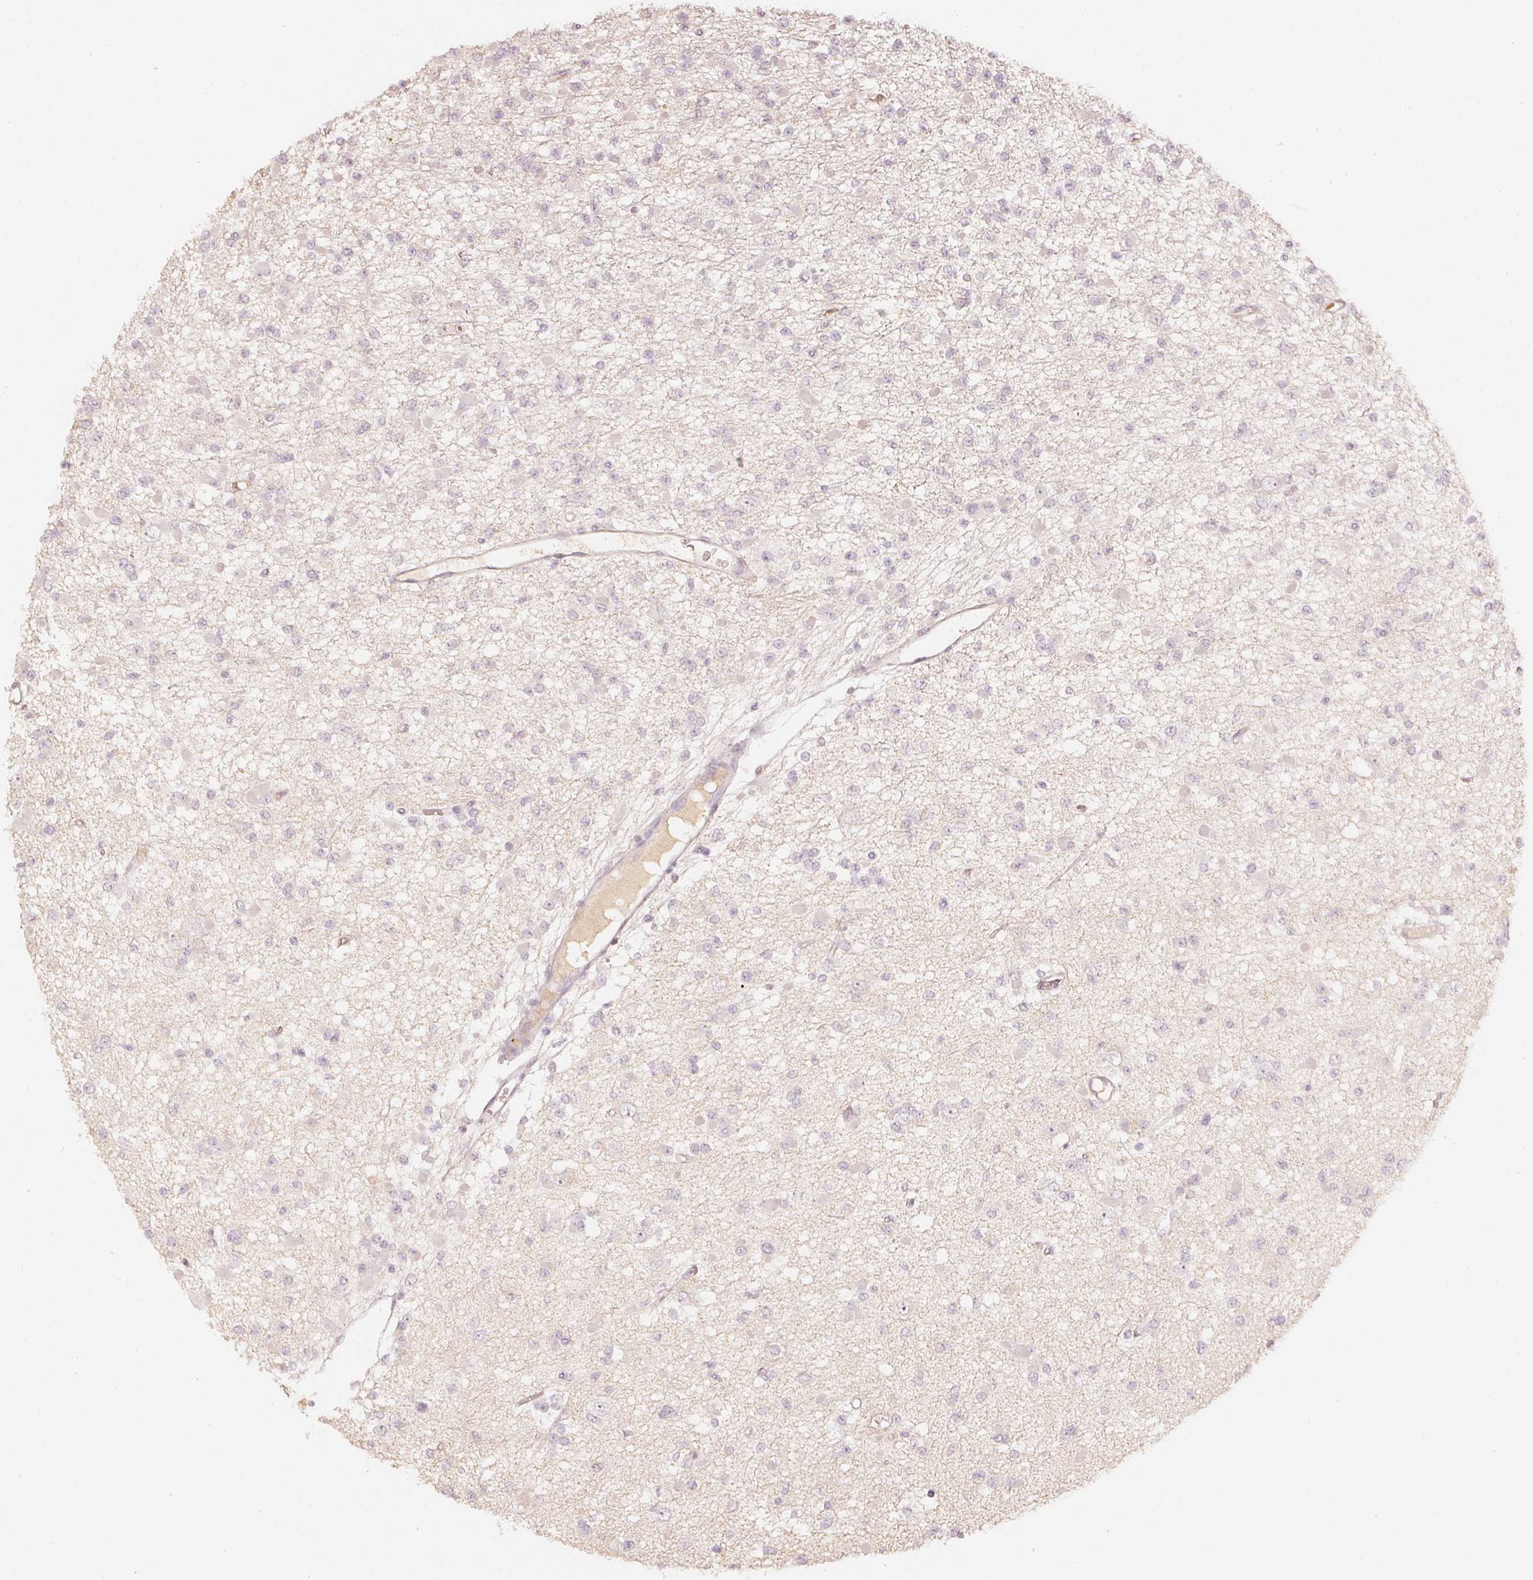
{"staining": {"intensity": "negative", "quantity": "none", "location": "none"}, "tissue": "glioma", "cell_type": "Tumor cells", "image_type": "cancer", "snomed": [{"axis": "morphology", "description": "Glioma, malignant, Low grade"}, {"axis": "topography", "description": "Brain"}], "caption": "Tumor cells are negative for protein expression in human glioma.", "gene": "GZMA", "patient": {"sex": "female", "age": 22}}